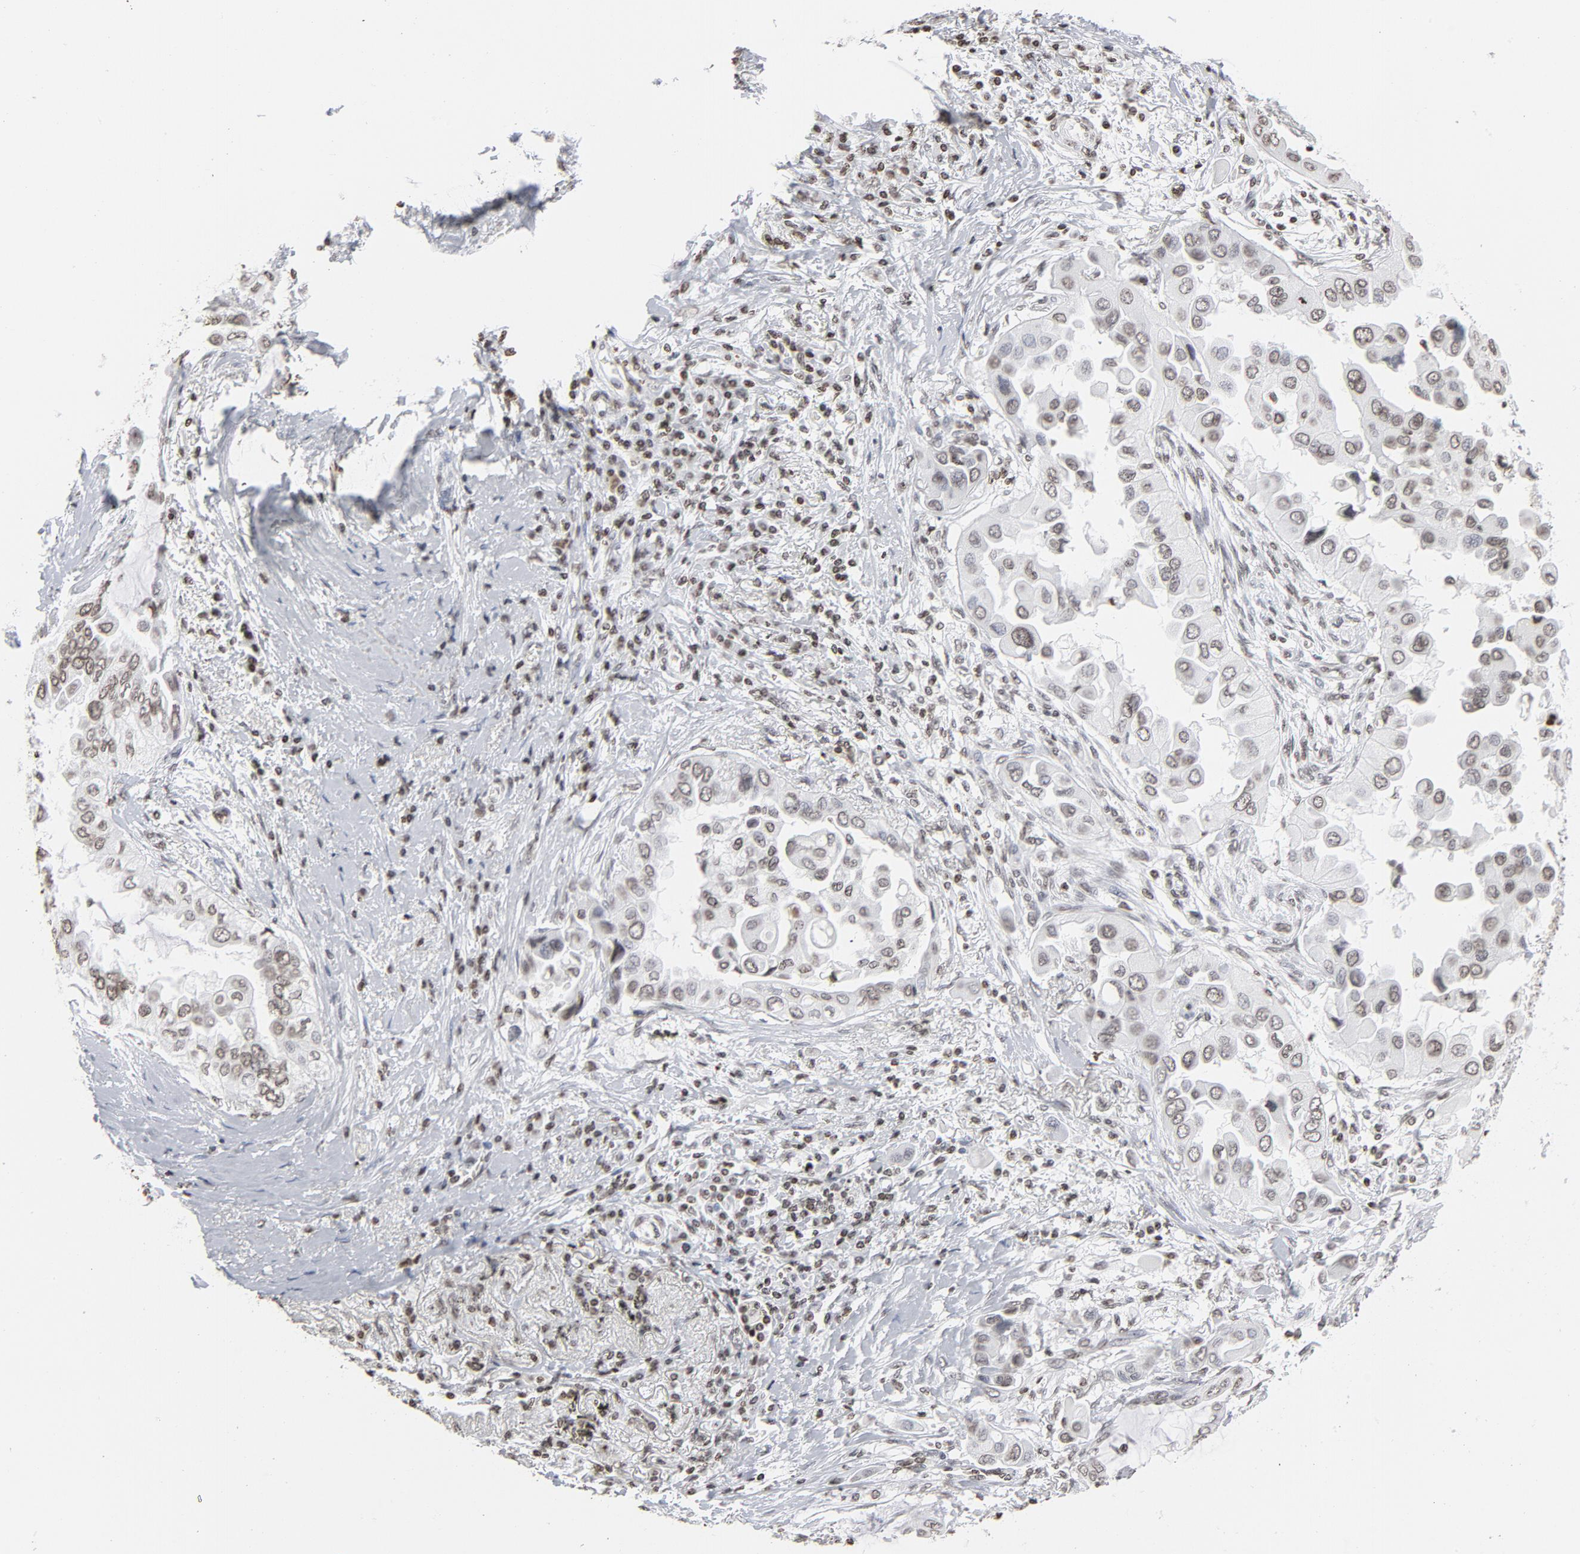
{"staining": {"intensity": "weak", "quantity": "25%-75%", "location": "nuclear"}, "tissue": "lung cancer", "cell_type": "Tumor cells", "image_type": "cancer", "snomed": [{"axis": "morphology", "description": "Adenocarcinoma, NOS"}, {"axis": "topography", "description": "Lung"}], "caption": "A low amount of weak nuclear expression is seen in approximately 25%-75% of tumor cells in lung cancer tissue.", "gene": "H2AC12", "patient": {"sex": "female", "age": 76}}